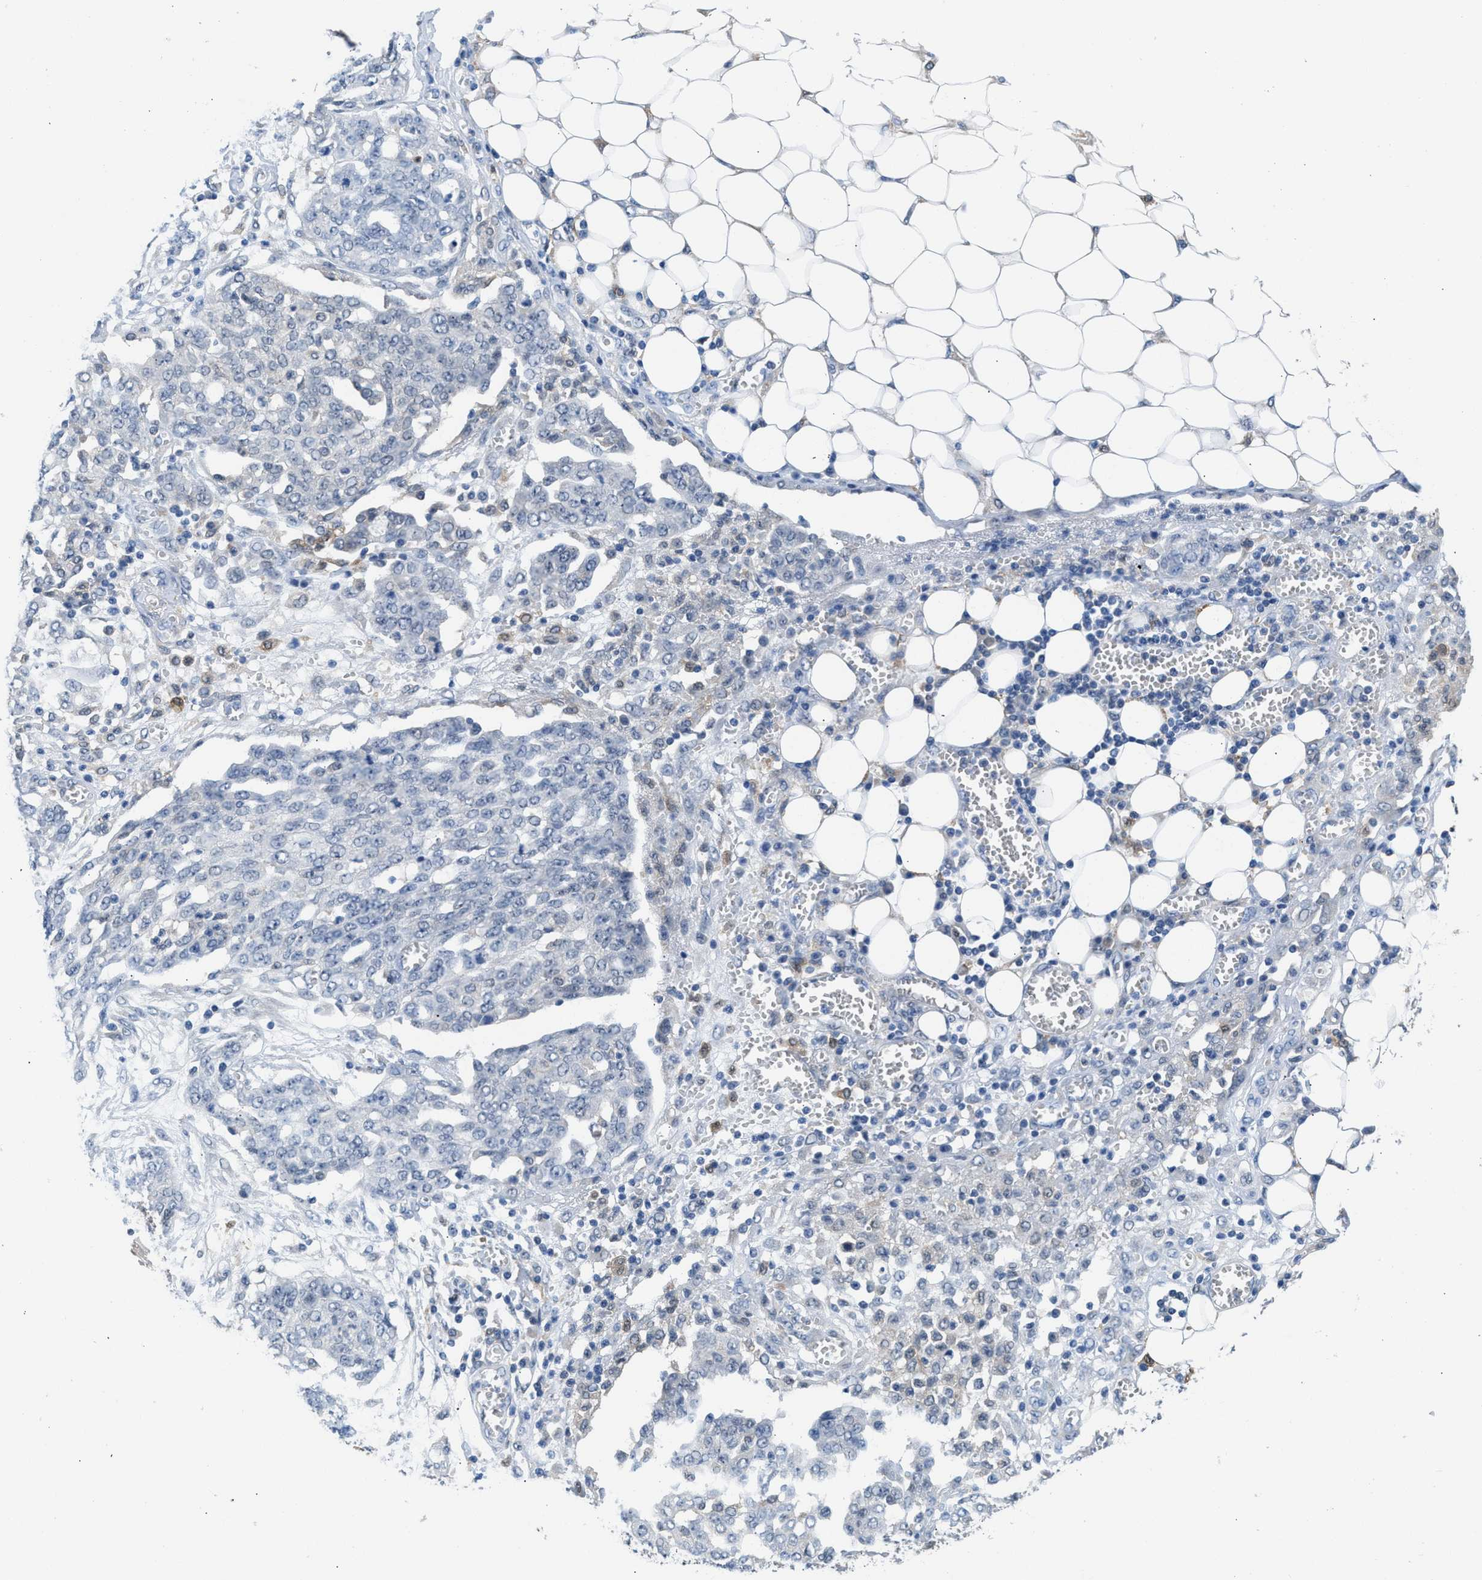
{"staining": {"intensity": "negative", "quantity": "none", "location": "none"}, "tissue": "ovarian cancer", "cell_type": "Tumor cells", "image_type": "cancer", "snomed": [{"axis": "morphology", "description": "Cystadenocarcinoma, serous, NOS"}, {"axis": "topography", "description": "Soft tissue"}, {"axis": "topography", "description": "Ovary"}], "caption": "Tumor cells are negative for protein expression in human ovarian cancer.", "gene": "CBR1", "patient": {"sex": "female", "age": 57}}